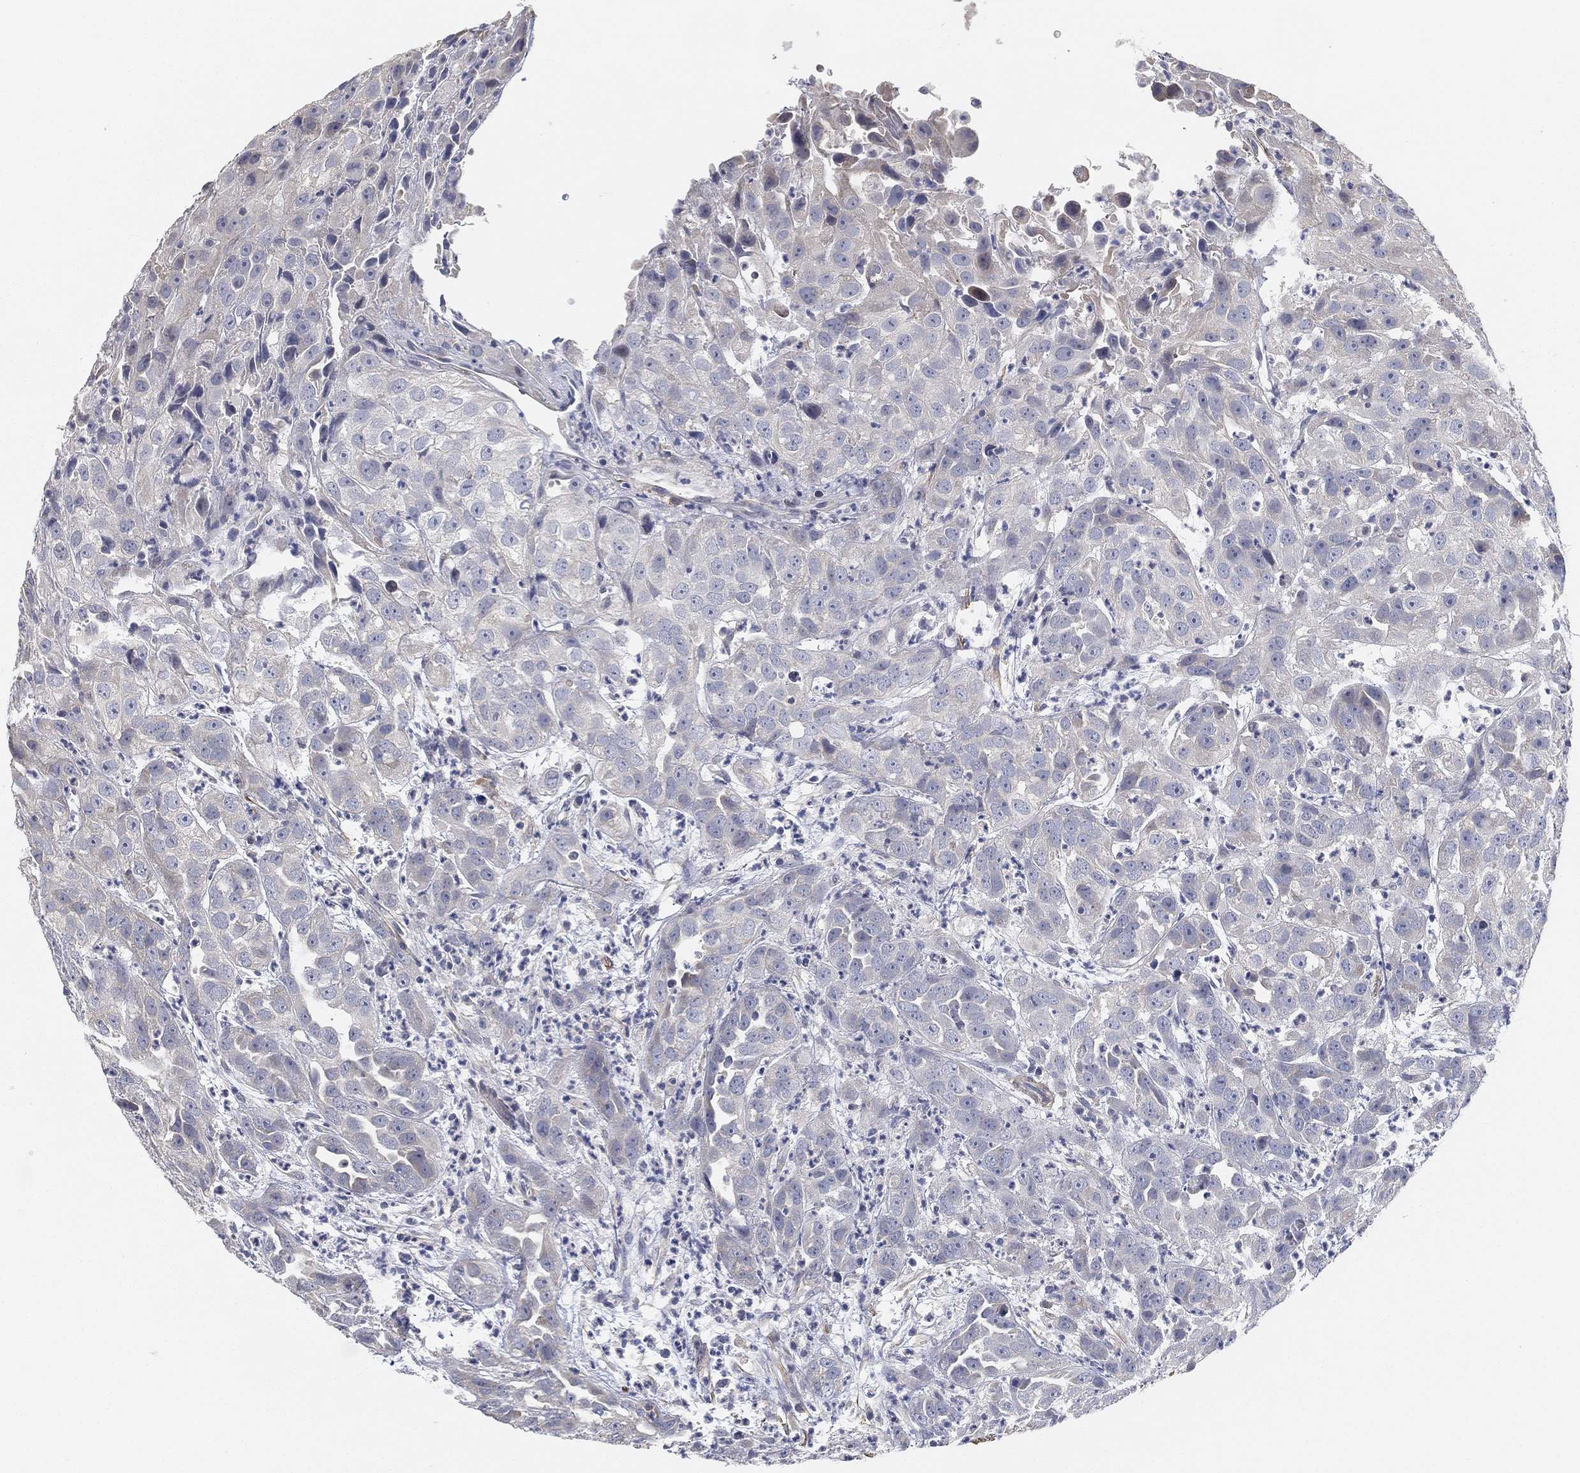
{"staining": {"intensity": "negative", "quantity": "none", "location": "none"}, "tissue": "urothelial cancer", "cell_type": "Tumor cells", "image_type": "cancer", "snomed": [{"axis": "morphology", "description": "Urothelial carcinoma, High grade"}, {"axis": "topography", "description": "Urinary bladder"}], "caption": "Immunohistochemistry photomicrograph of urothelial carcinoma (high-grade) stained for a protein (brown), which reveals no expression in tumor cells.", "gene": "GPR61", "patient": {"sex": "female", "age": 41}}